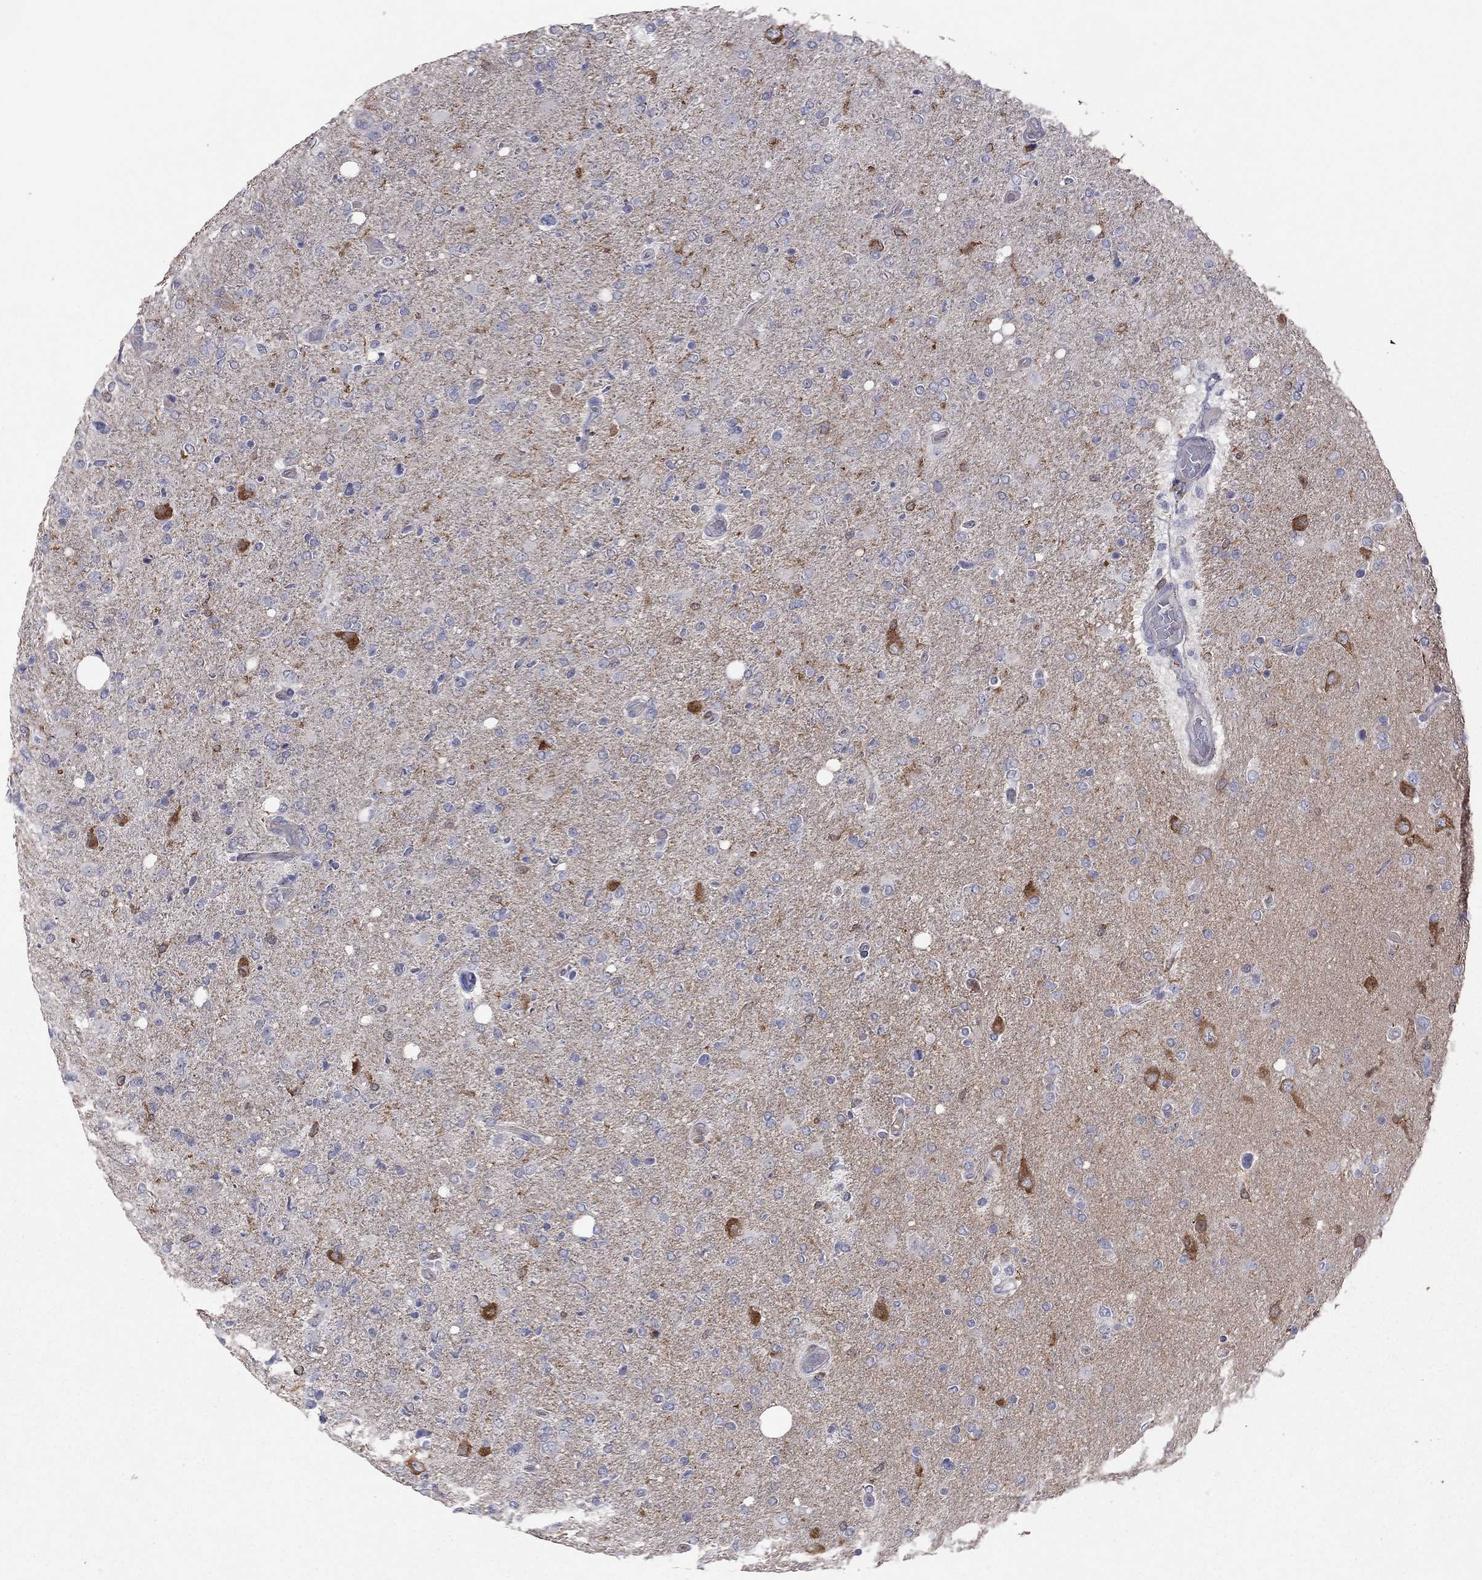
{"staining": {"intensity": "negative", "quantity": "none", "location": "none"}, "tissue": "glioma", "cell_type": "Tumor cells", "image_type": "cancer", "snomed": [{"axis": "morphology", "description": "Glioma, malignant, High grade"}, {"axis": "topography", "description": "Cerebral cortex"}], "caption": "Photomicrograph shows no protein expression in tumor cells of high-grade glioma (malignant) tissue. The staining was performed using DAB (3,3'-diaminobenzidine) to visualize the protein expression in brown, while the nuclei were stained in blue with hematoxylin (Magnification: 20x).", "gene": "IPCEF1", "patient": {"sex": "male", "age": 70}}